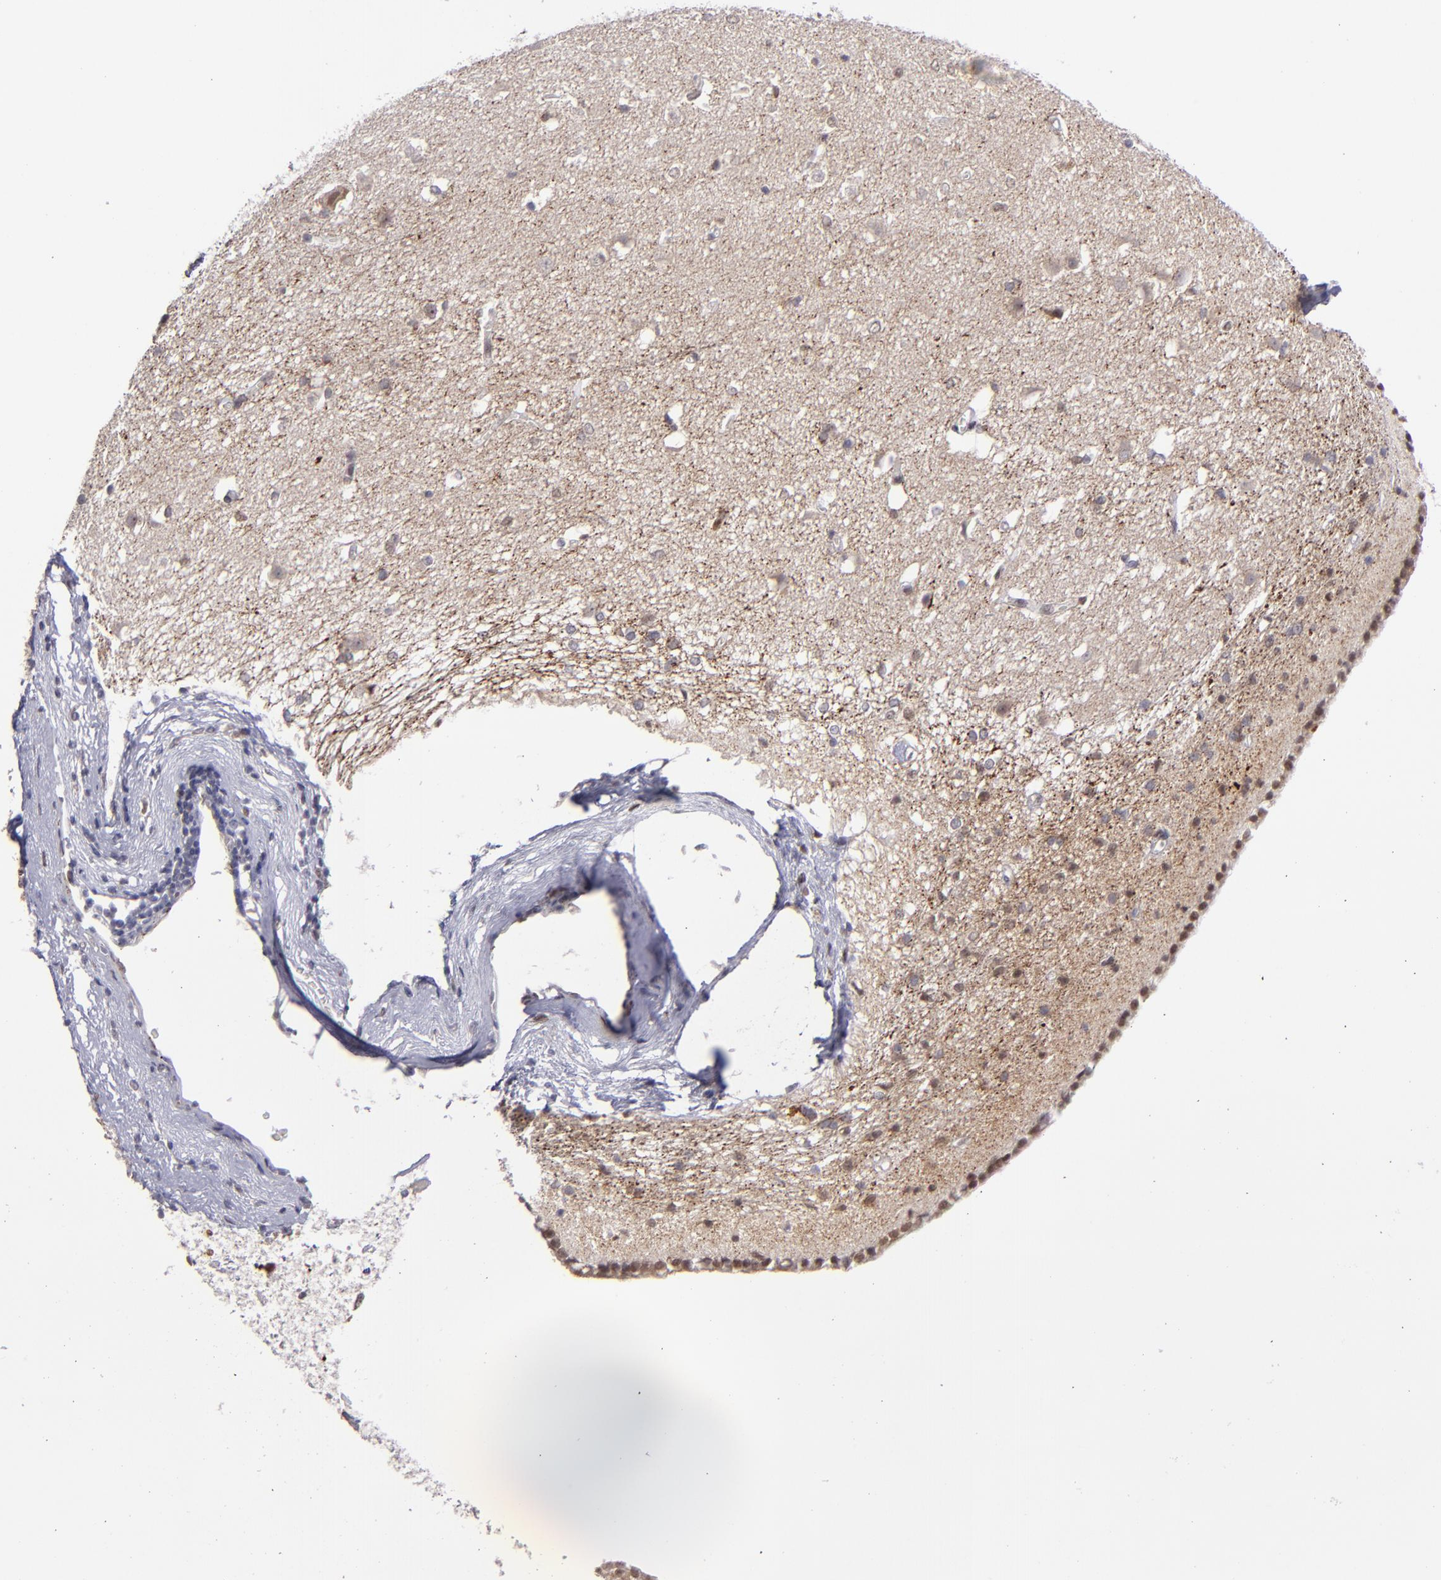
{"staining": {"intensity": "negative", "quantity": "none", "location": "none"}, "tissue": "caudate", "cell_type": "Glial cells", "image_type": "normal", "snomed": [{"axis": "morphology", "description": "Normal tissue, NOS"}, {"axis": "topography", "description": "Lateral ventricle wall"}], "caption": "Human caudate stained for a protein using immunohistochemistry (IHC) demonstrates no positivity in glial cells.", "gene": "RREB1", "patient": {"sex": "female", "age": 19}}